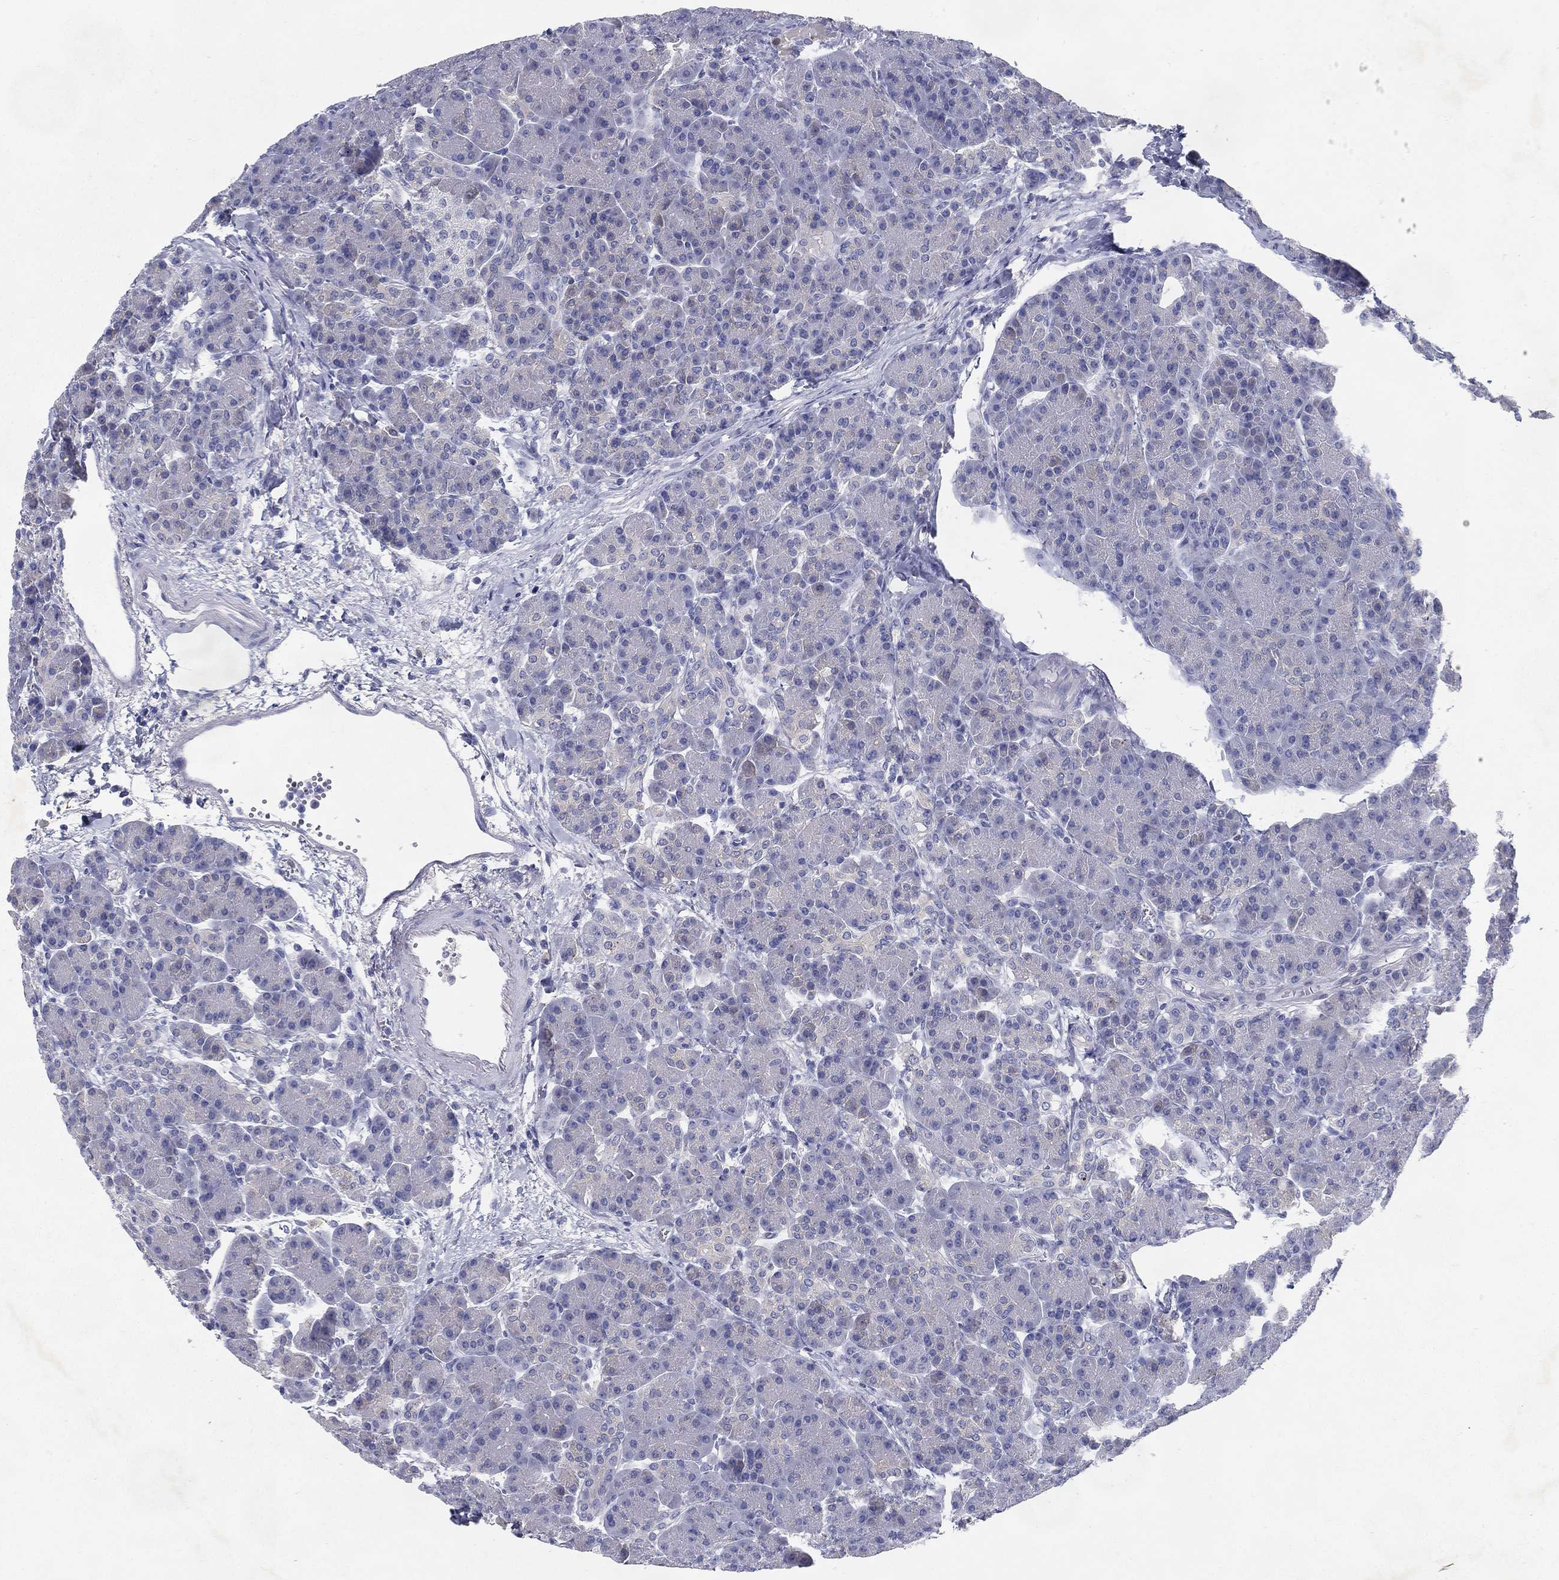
{"staining": {"intensity": "negative", "quantity": "none", "location": "none"}, "tissue": "pancreas", "cell_type": "Exocrine glandular cells", "image_type": "normal", "snomed": [{"axis": "morphology", "description": "Normal tissue, NOS"}, {"axis": "topography", "description": "Pancreas"}], "caption": "The immunohistochemistry micrograph has no significant staining in exocrine glandular cells of pancreas.", "gene": "RGS13", "patient": {"sex": "female", "age": 63}}